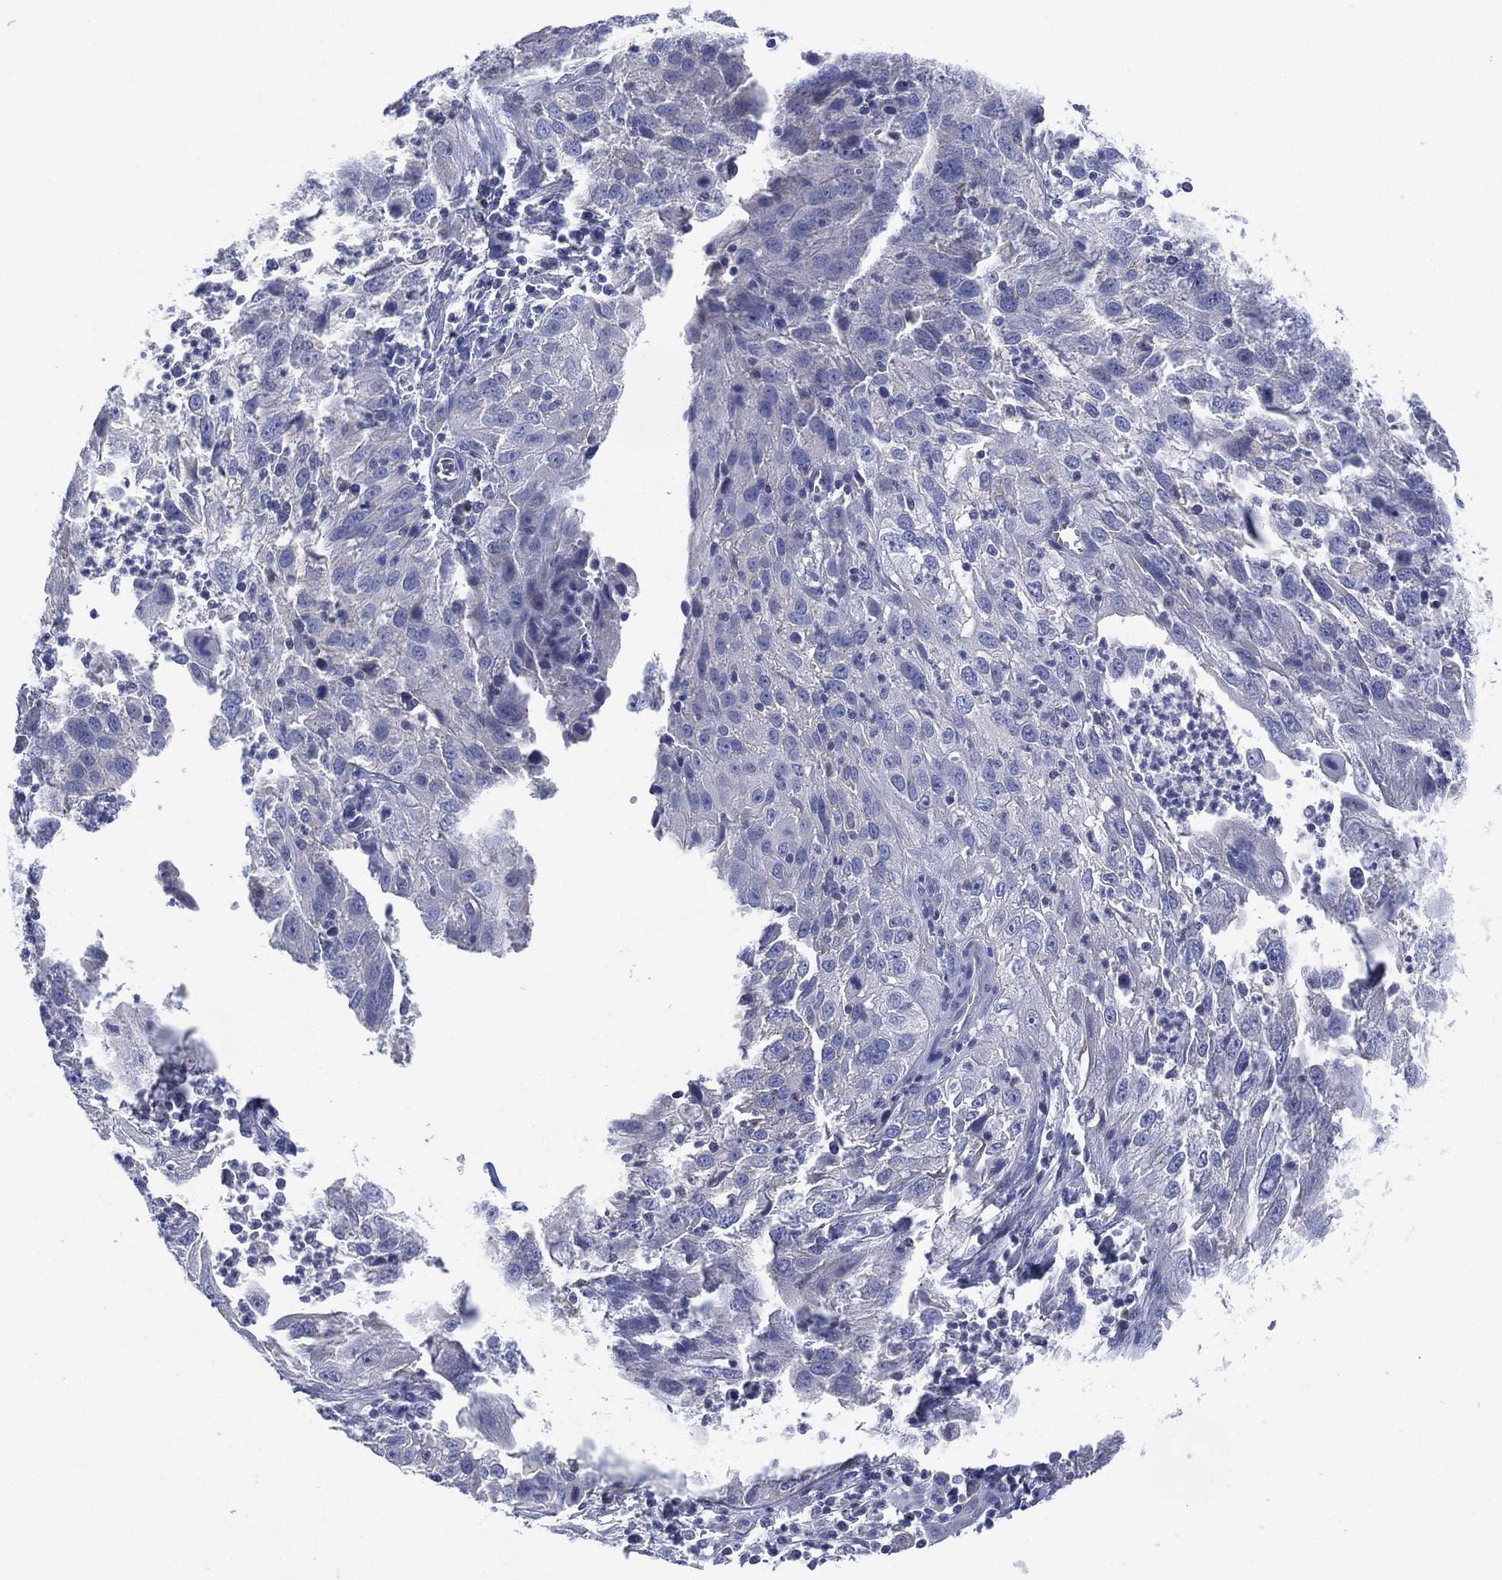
{"staining": {"intensity": "negative", "quantity": "none", "location": "none"}, "tissue": "cervical cancer", "cell_type": "Tumor cells", "image_type": "cancer", "snomed": [{"axis": "morphology", "description": "Squamous cell carcinoma, NOS"}, {"axis": "topography", "description": "Cervix"}], "caption": "Cervical squamous cell carcinoma stained for a protein using immunohistochemistry displays no positivity tumor cells.", "gene": "CHRNA3", "patient": {"sex": "female", "age": 32}}